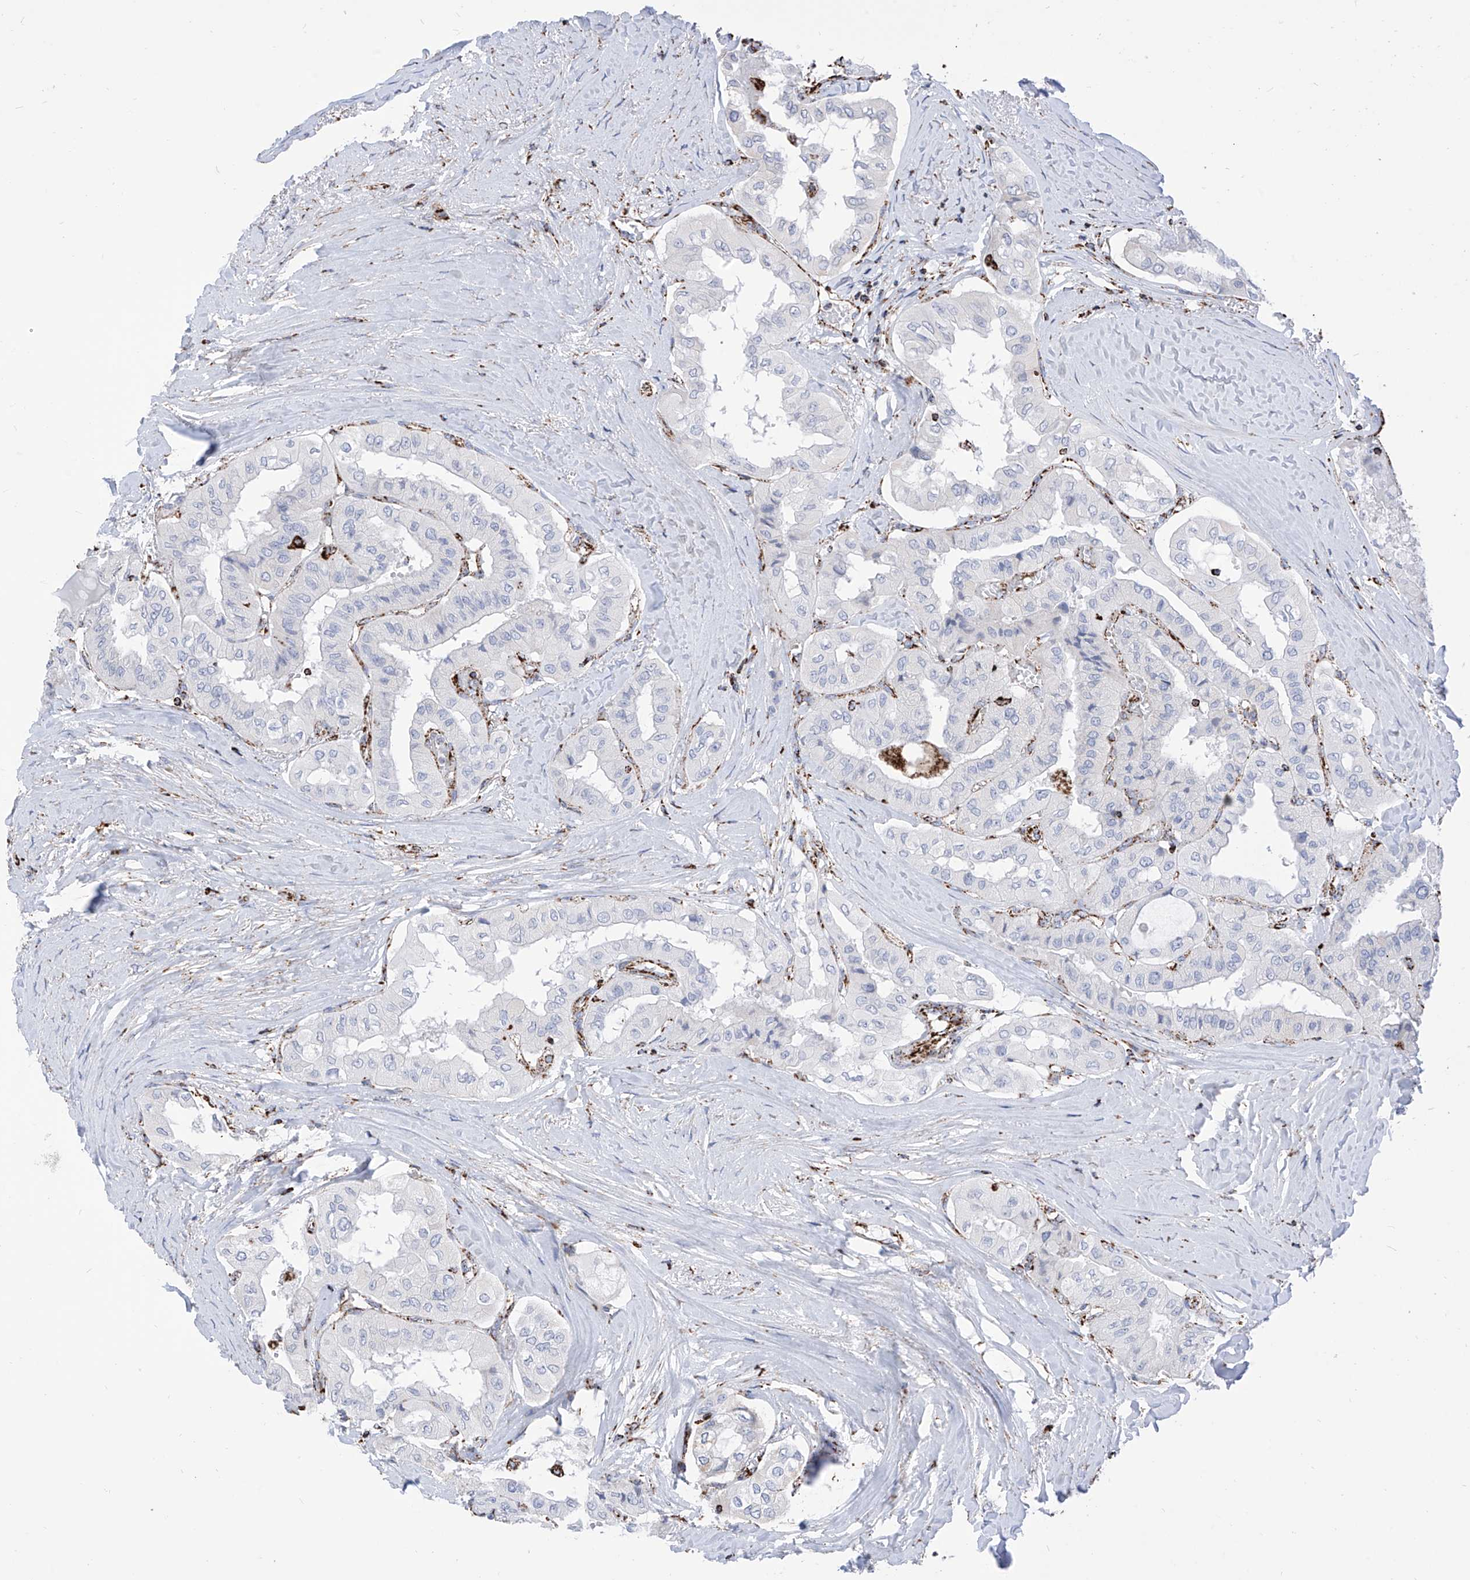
{"staining": {"intensity": "strong", "quantity": "<25%", "location": "cytoplasmic/membranous"}, "tissue": "thyroid cancer", "cell_type": "Tumor cells", "image_type": "cancer", "snomed": [{"axis": "morphology", "description": "Papillary adenocarcinoma, NOS"}, {"axis": "topography", "description": "Thyroid gland"}], "caption": "Tumor cells demonstrate medium levels of strong cytoplasmic/membranous positivity in approximately <25% of cells in thyroid cancer (papillary adenocarcinoma).", "gene": "COX5B", "patient": {"sex": "female", "age": 59}}